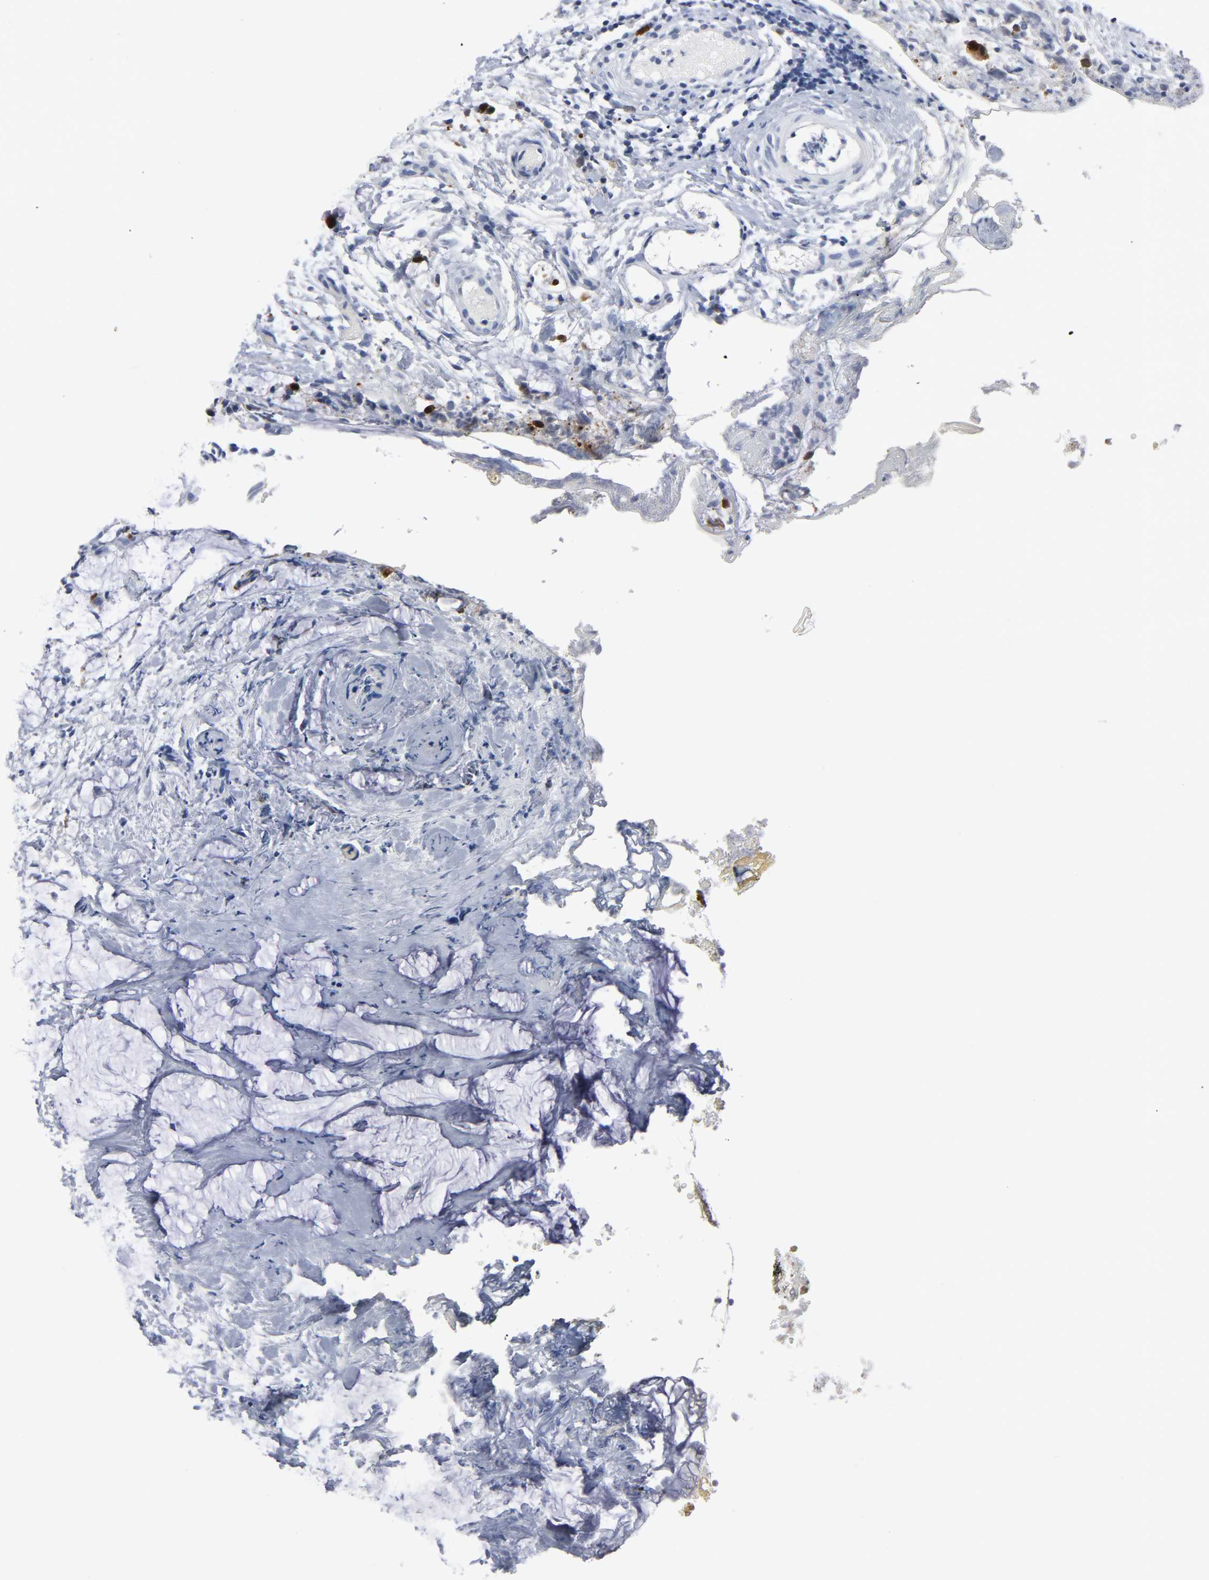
{"staining": {"intensity": "strong", "quantity": "25%-75%", "location": "cytoplasmic/membranous,nuclear"}, "tissue": "colorectal cancer", "cell_type": "Tumor cells", "image_type": "cancer", "snomed": [{"axis": "morphology", "description": "Adenocarcinoma, NOS"}, {"axis": "topography", "description": "Colon"}], "caption": "The histopathology image shows staining of adenocarcinoma (colorectal), revealing strong cytoplasmic/membranous and nuclear protein positivity (brown color) within tumor cells. The staining is performed using DAB brown chromogen to label protein expression. The nuclei are counter-stained blue using hematoxylin.", "gene": "CDC20", "patient": {"sex": "male", "age": 14}}